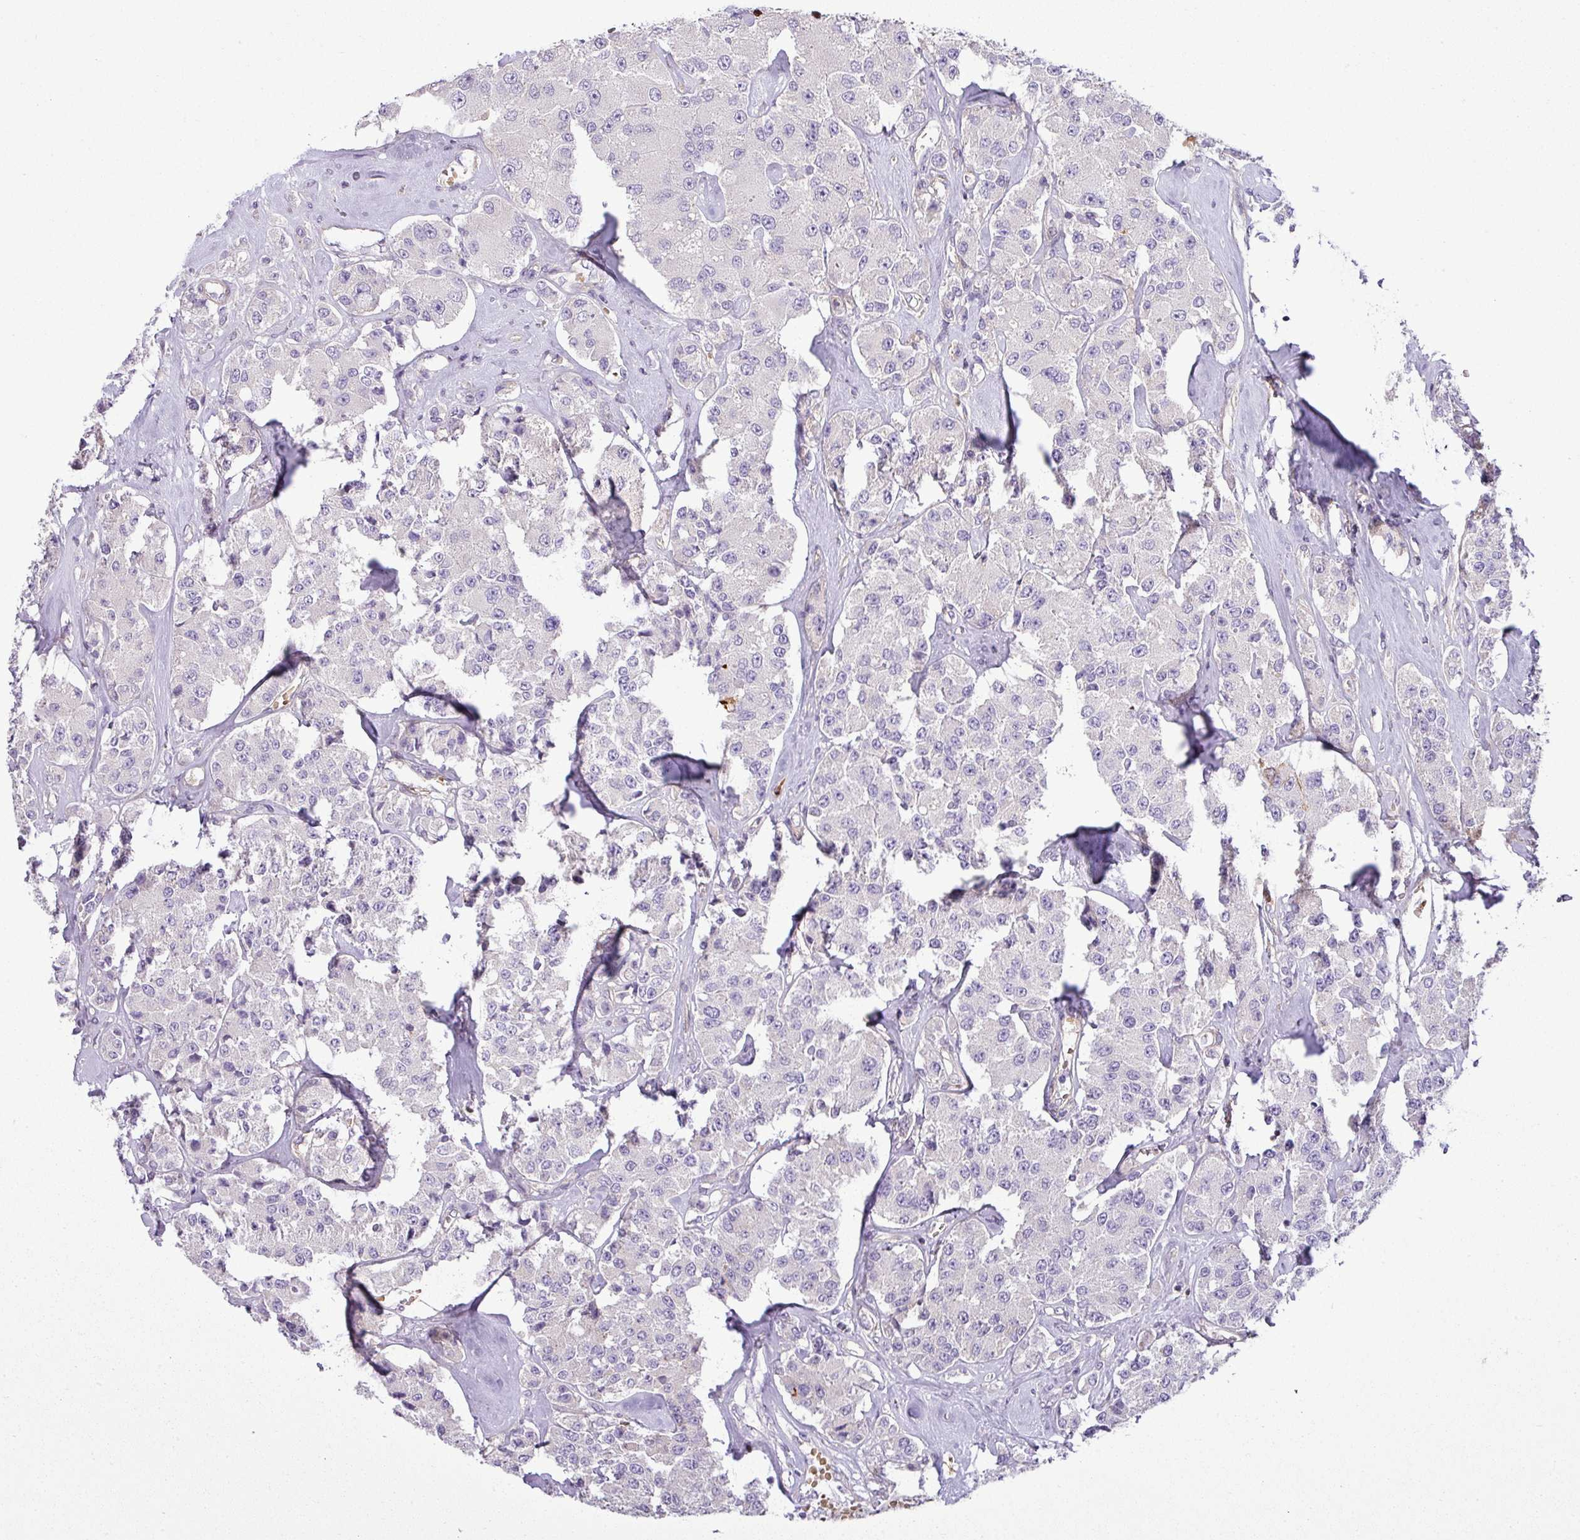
{"staining": {"intensity": "negative", "quantity": "none", "location": "none"}, "tissue": "carcinoid", "cell_type": "Tumor cells", "image_type": "cancer", "snomed": [{"axis": "morphology", "description": "Carcinoid, malignant, NOS"}, {"axis": "topography", "description": "Pancreas"}], "caption": "The photomicrograph reveals no staining of tumor cells in carcinoid (malignant).", "gene": "NBEAL2", "patient": {"sex": "male", "age": 41}}